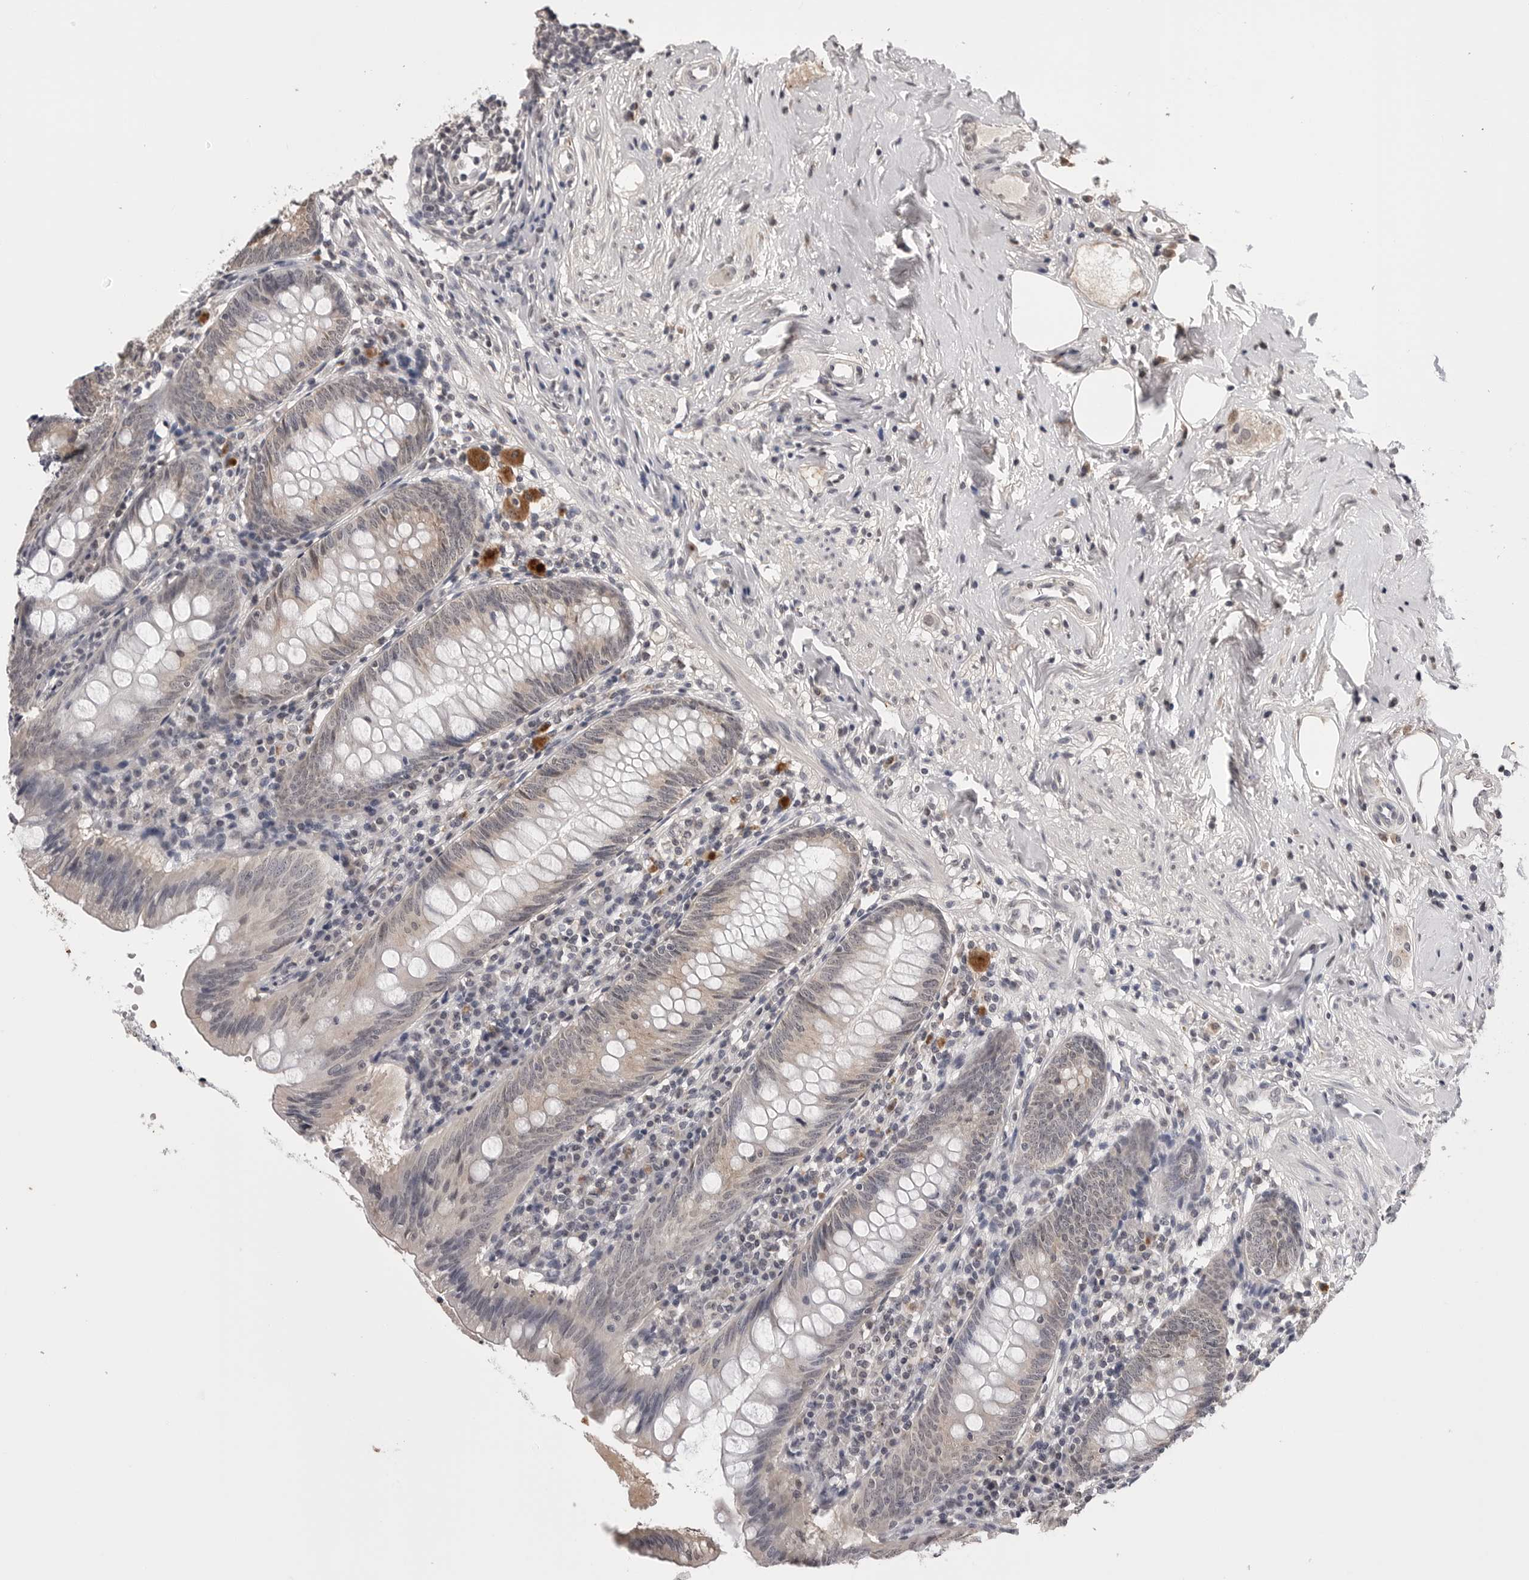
{"staining": {"intensity": "weak", "quantity": "<25%", "location": "cytoplasmic/membranous"}, "tissue": "appendix", "cell_type": "Glandular cells", "image_type": "normal", "snomed": [{"axis": "morphology", "description": "Normal tissue, NOS"}, {"axis": "topography", "description": "Appendix"}], "caption": "A high-resolution photomicrograph shows immunohistochemistry (IHC) staining of normal appendix, which exhibits no significant staining in glandular cells. (Immunohistochemistry, brightfield microscopy, high magnification).", "gene": "CDK20", "patient": {"sex": "female", "age": 54}}